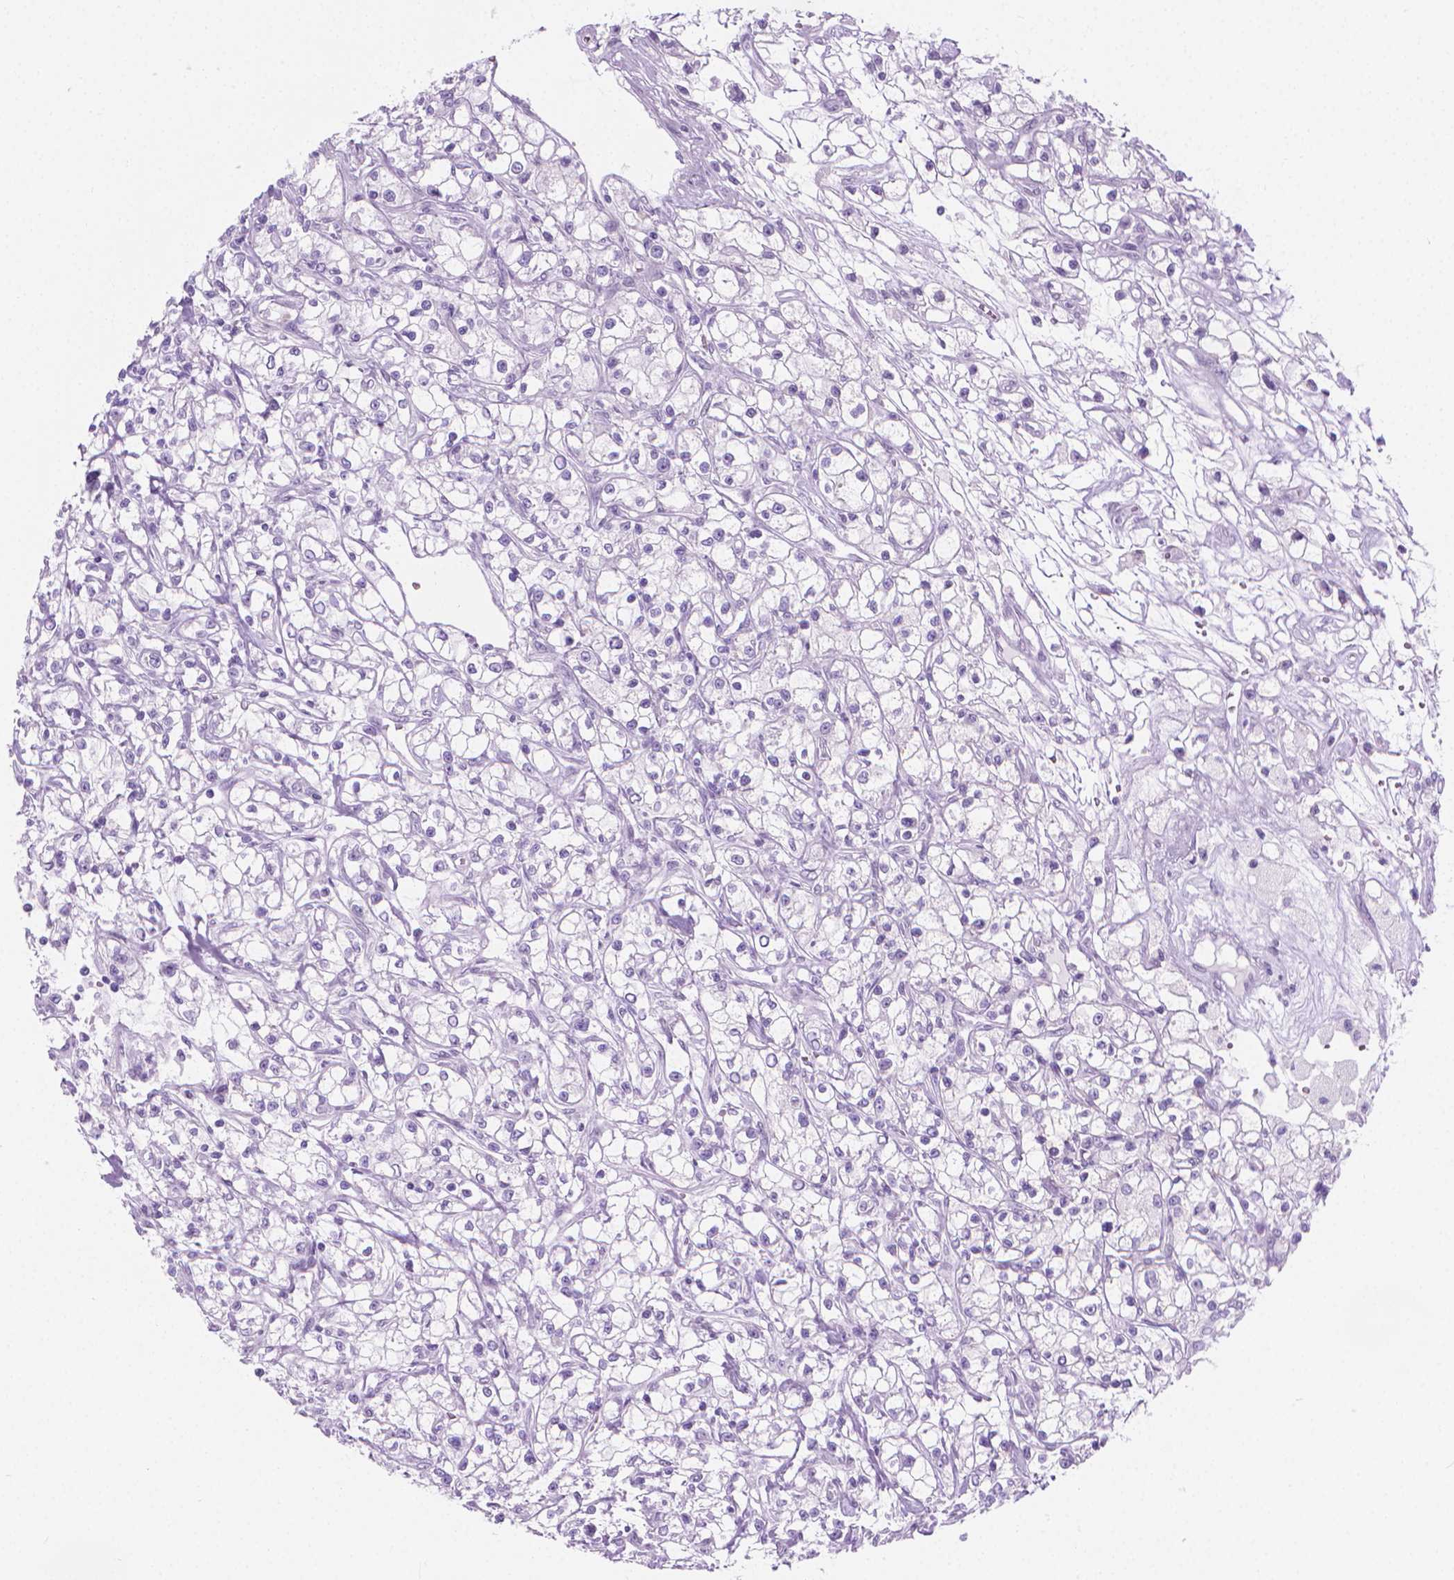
{"staining": {"intensity": "negative", "quantity": "none", "location": "none"}, "tissue": "renal cancer", "cell_type": "Tumor cells", "image_type": "cancer", "snomed": [{"axis": "morphology", "description": "Adenocarcinoma, NOS"}, {"axis": "topography", "description": "Kidney"}], "caption": "Immunohistochemical staining of renal cancer (adenocarcinoma) displays no significant expression in tumor cells.", "gene": "CFAP52", "patient": {"sex": "female", "age": 59}}